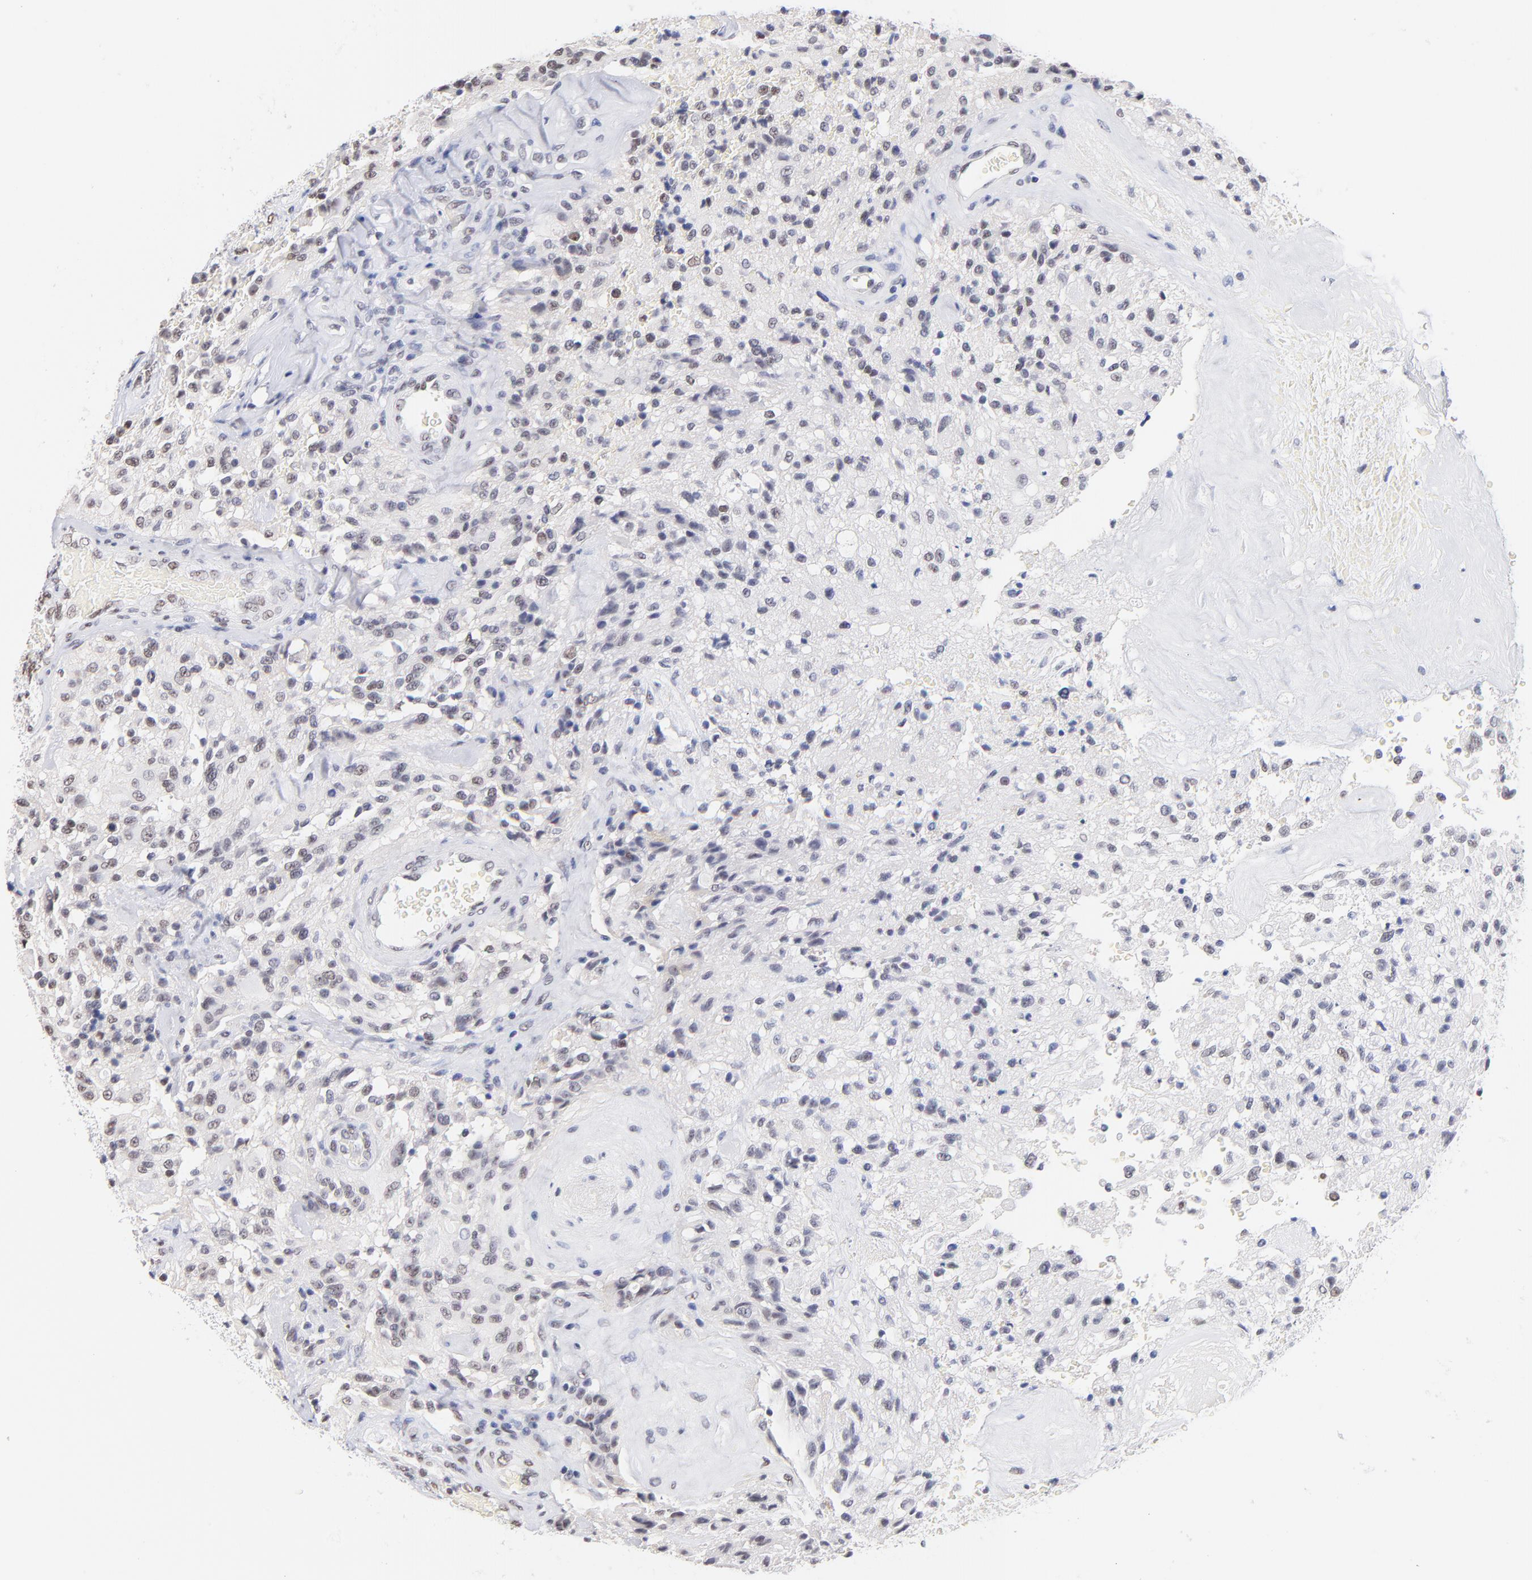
{"staining": {"intensity": "negative", "quantity": "none", "location": "none"}, "tissue": "glioma", "cell_type": "Tumor cells", "image_type": "cancer", "snomed": [{"axis": "morphology", "description": "Normal tissue, NOS"}, {"axis": "morphology", "description": "Glioma, malignant, High grade"}, {"axis": "topography", "description": "Cerebral cortex"}], "caption": "Immunohistochemistry image of high-grade glioma (malignant) stained for a protein (brown), which shows no expression in tumor cells.", "gene": "ZNF74", "patient": {"sex": "male", "age": 56}}